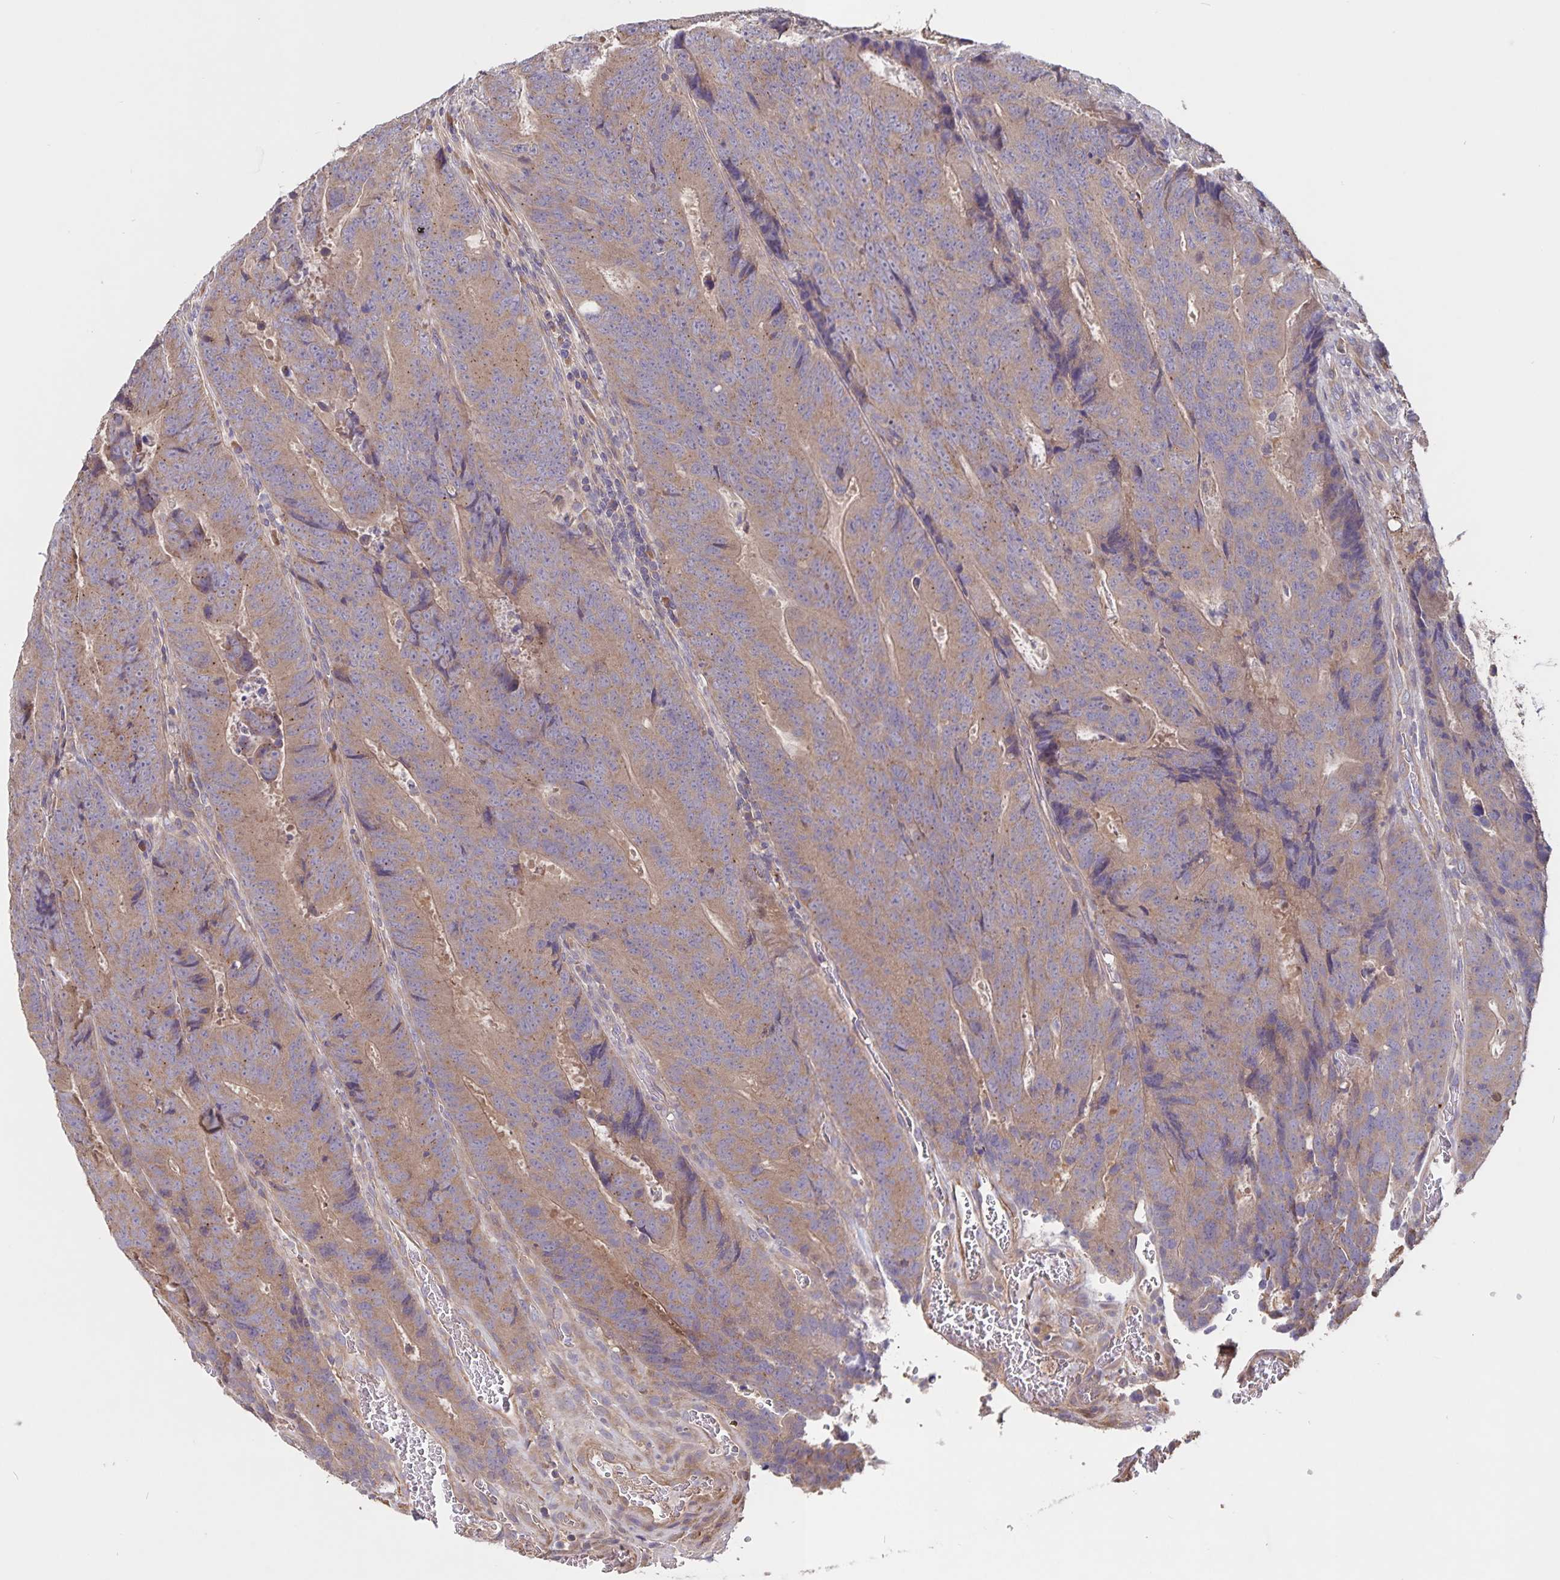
{"staining": {"intensity": "moderate", "quantity": ">75%", "location": "cytoplasmic/membranous"}, "tissue": "colorectal cancer", "cell_type": "Tumor cells", "image_type": "cancer", "snomed": [{"axis": "morphology", "description": "Adenocarcinoma, NOS"}, {"axis": "topography", "description": "Colon"}], "caption": "The micrograph displays a brown stain indicating the presence of a protein in the cytoplasmic/membranous of tumor cells in colorectal cancer (adenocarcinoma).", "gene": "FBXL16", "patient": {"sex": "female", "age": 48}}